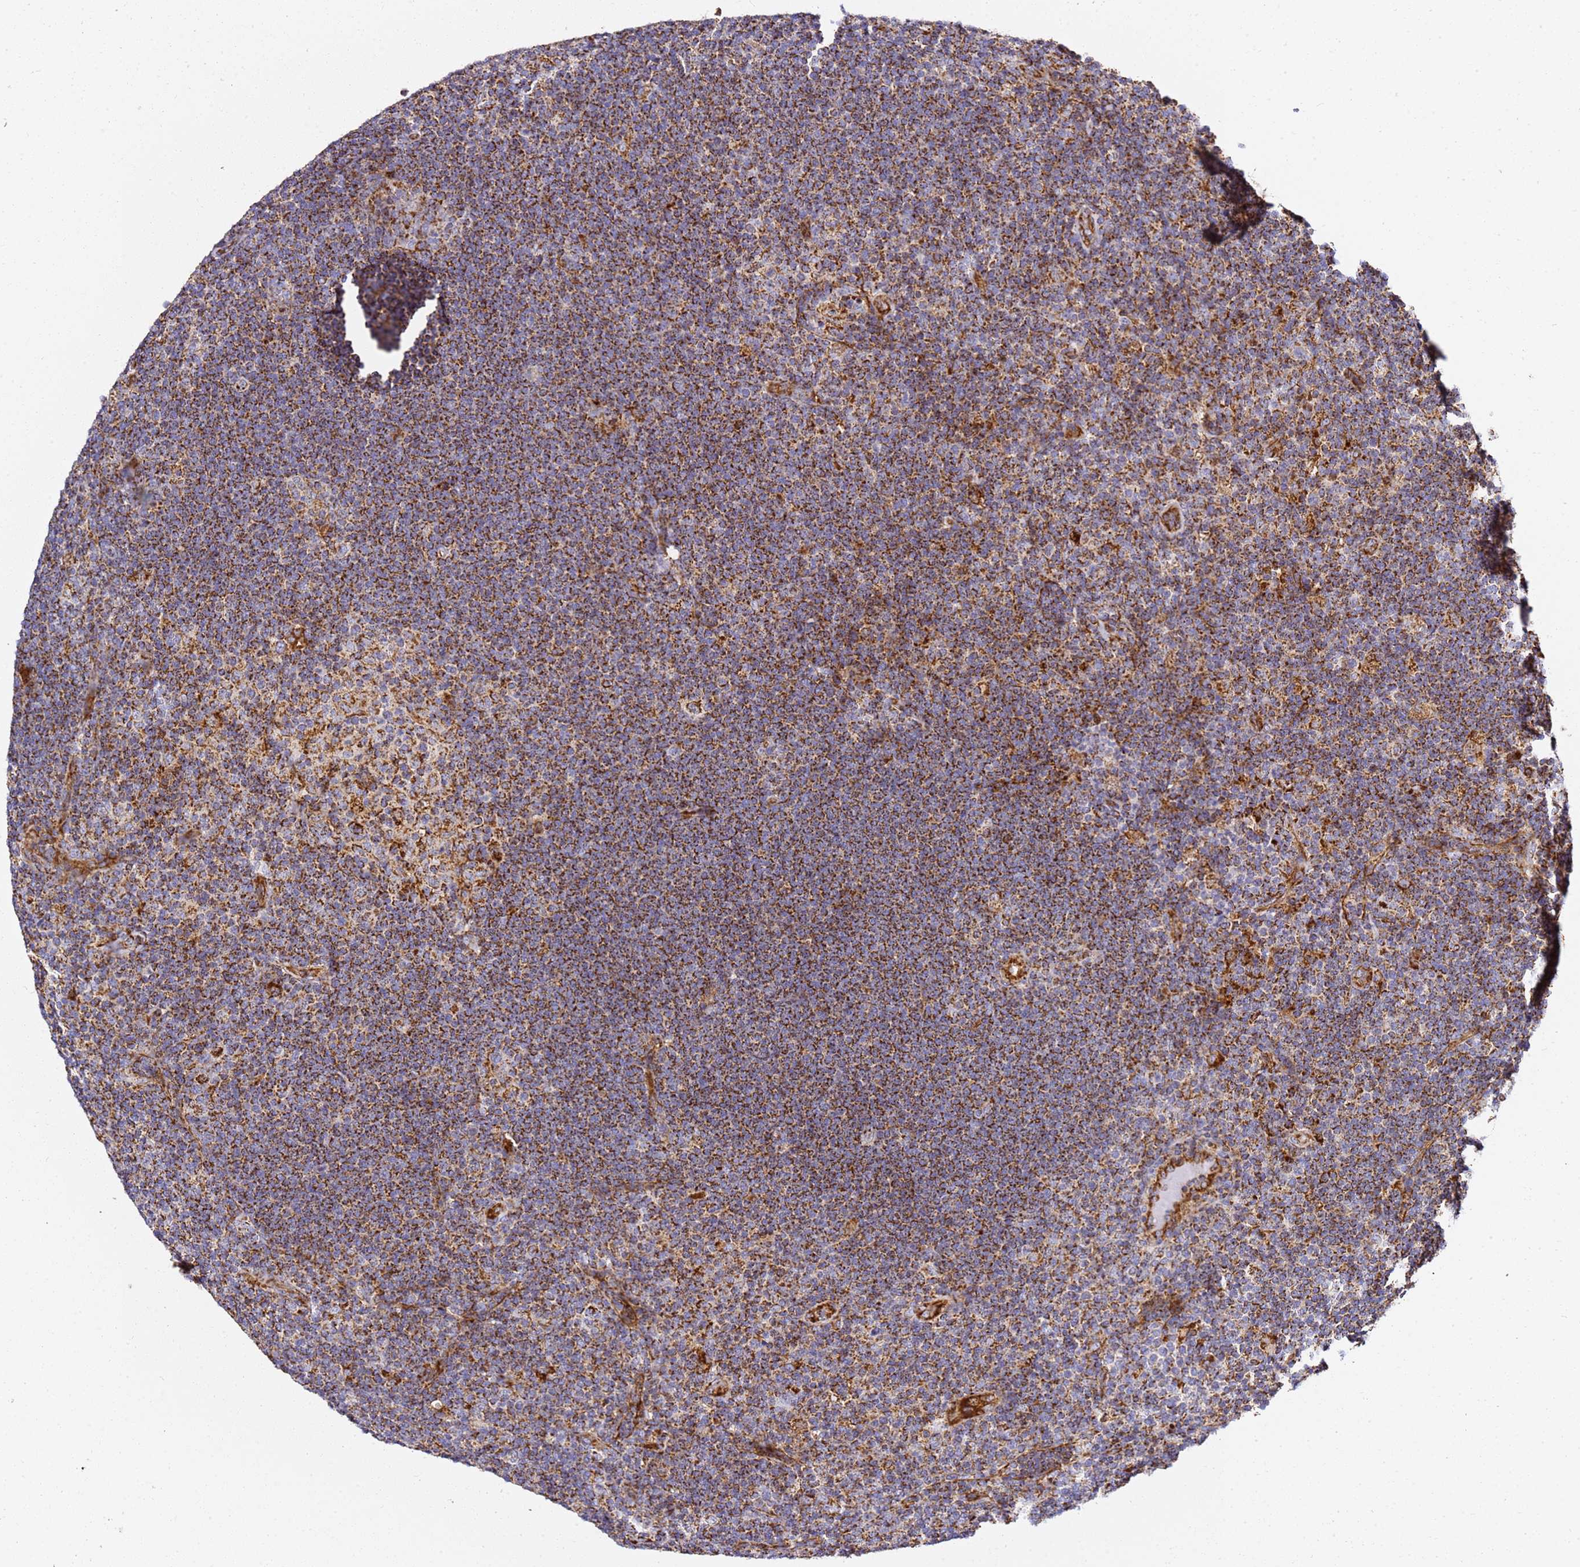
{"staining": {"intensity": "strong", "quantity": ">75%", "location": "cytoplasmic/membranous"}, "tissue": "lymphoma", "cell_type": "Tumor cells", "image_type": "cancer", "snomed": [{"axis": "morphology", "description": "Hodgkin's disease, NOS"}, {"axis": "topography", "description": "Lymph node"}], "caption": "Immunohistochemistry (DAB) staining of human lymphoma displays strong cytoplasmic/membranous protein positivity in about >75% of tumor cells.", "gene": "NDUFA3", "patient": {"sex": "female", "age": 57}}